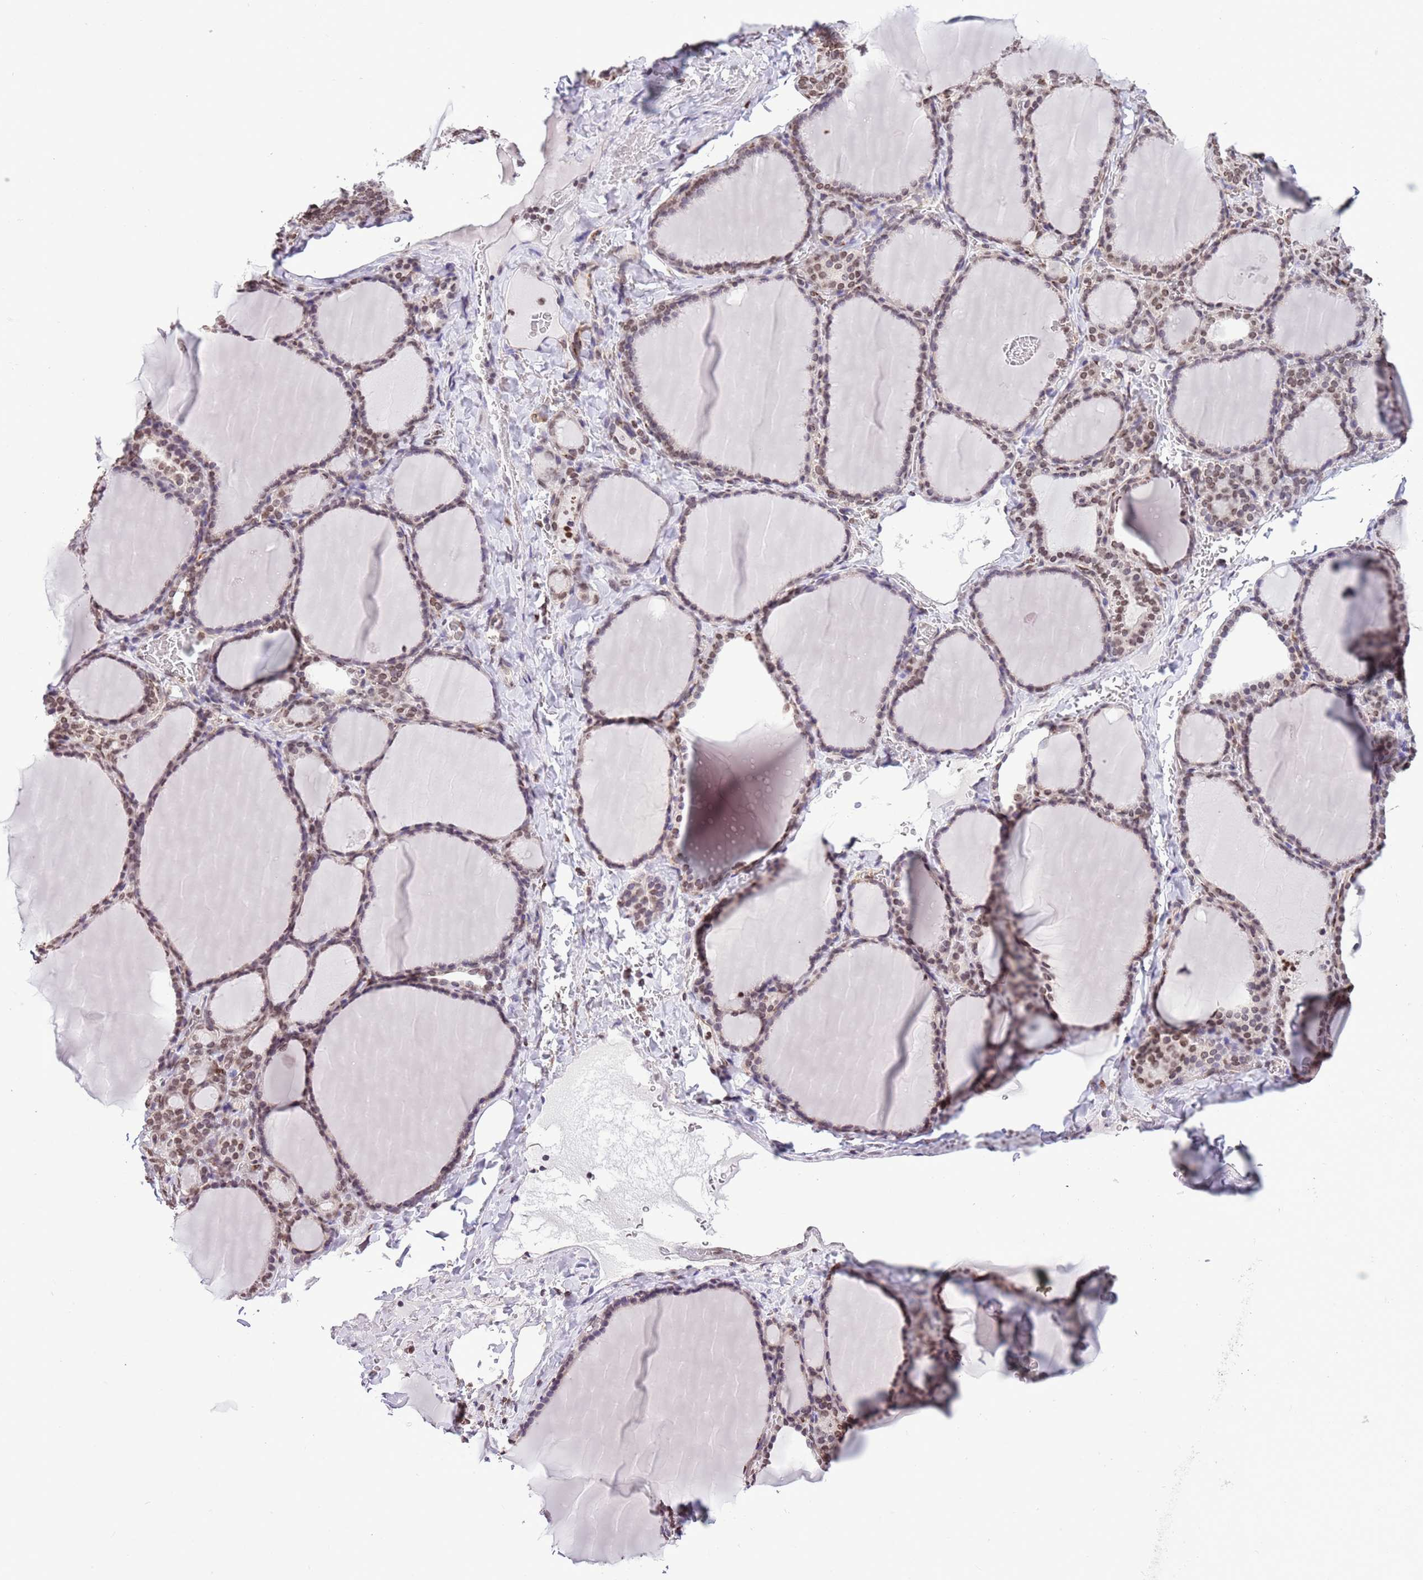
{"staining": {"intensity": "weak", "quantity": ">75%", "location": "nuclear"}, "tissue": "thyroid gland", "cell_type": "Glandular cells", "image_type": "normal", "snomed": [{"axis": "morphology", "description": "Normal tissue, NOS"}, {"axis": "topography", "description": "Thyroid gland"}], "caption": "The immunohistochemical stain labels weak nuclear expression in glandular cells of unremarkable thyroid gland.", "gene": "NRIP1", "patient": {"sex": "female", "age": 39}}